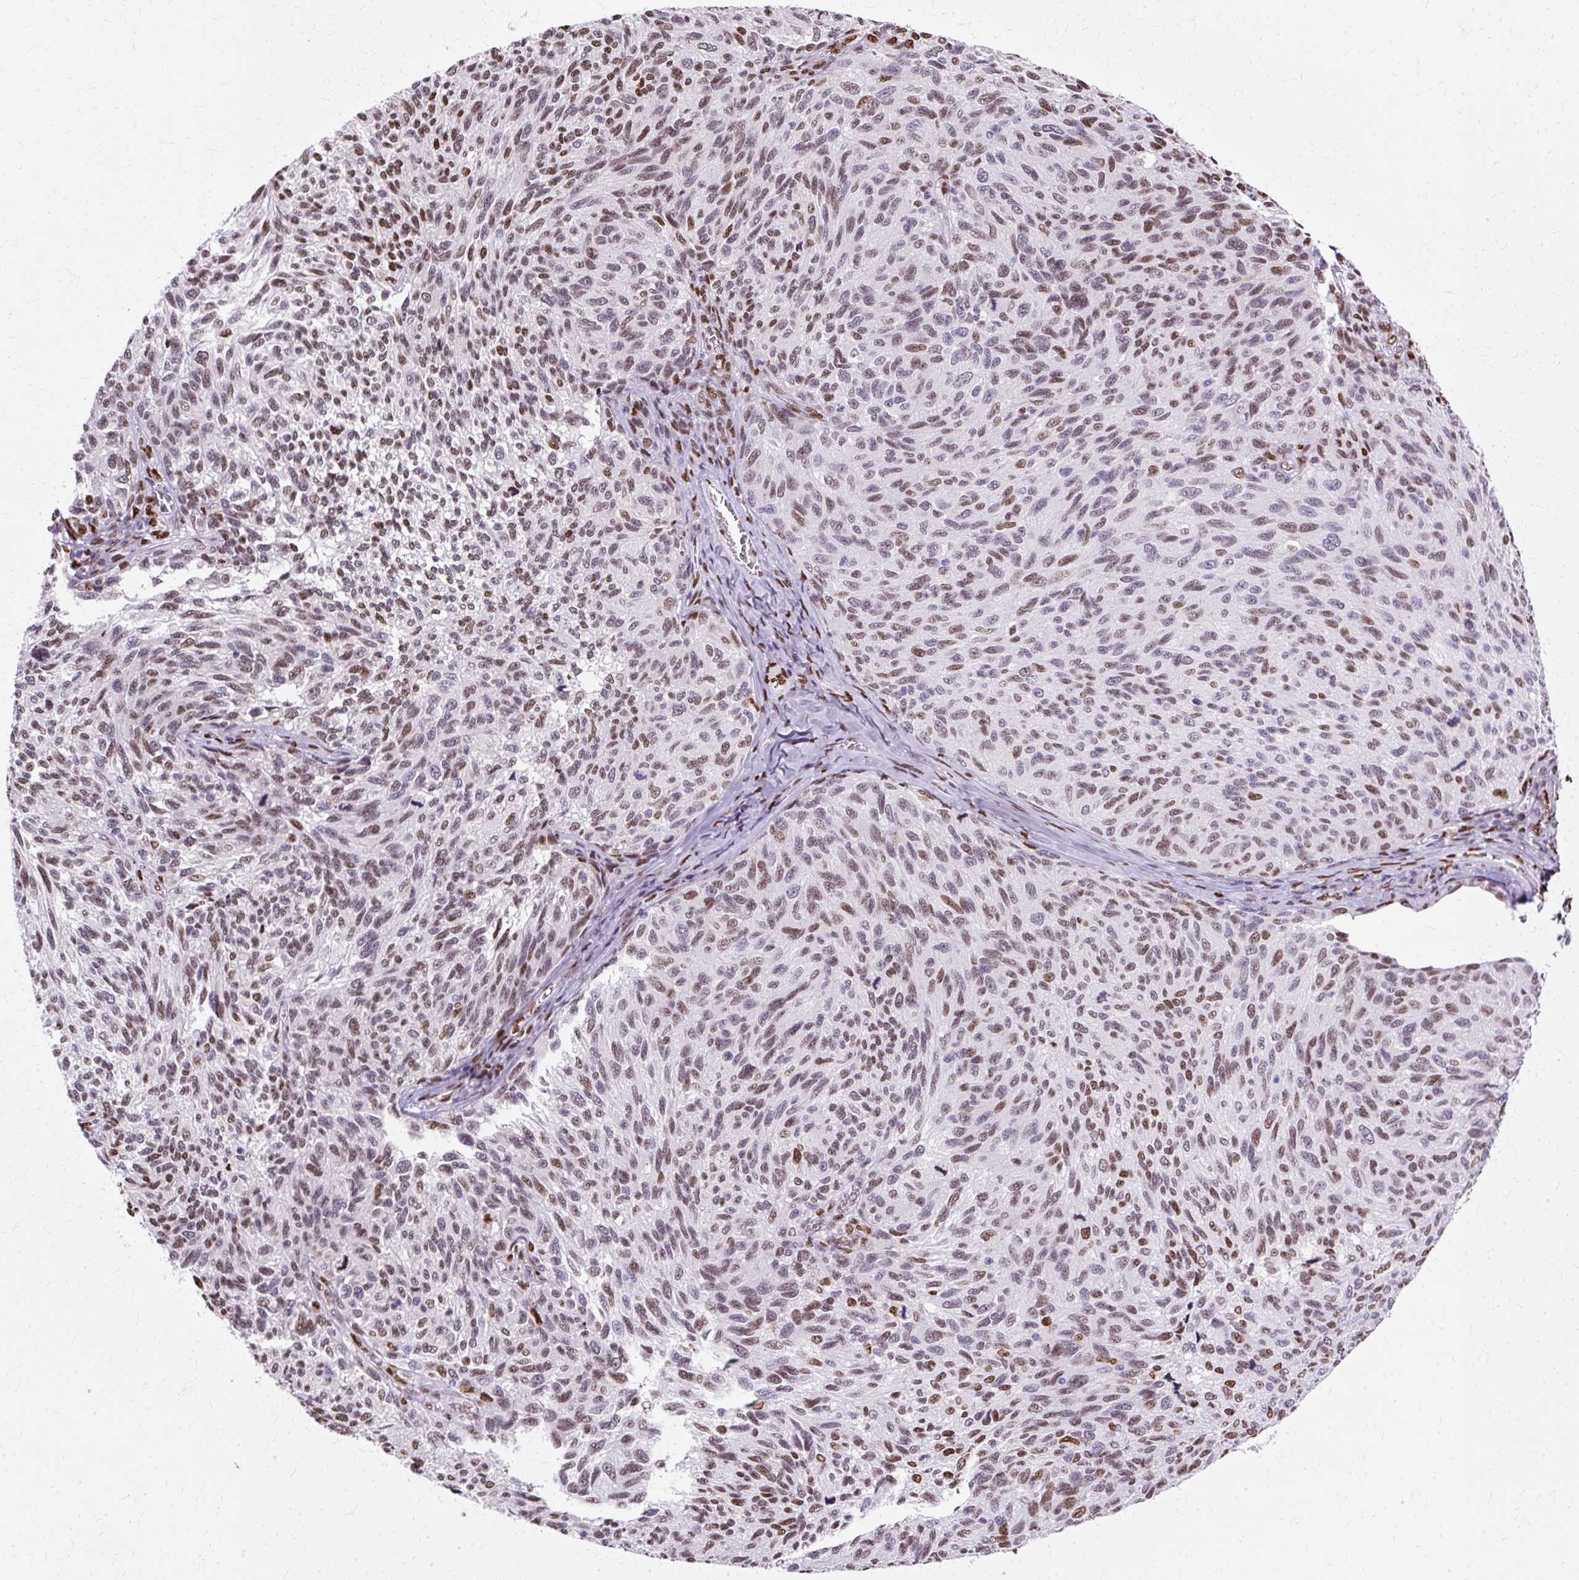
{"staining": {"intensity": "moderate", "quantity": ">75%", "location": "nuclear"}, "tissue": "melanoma", "cell_type": "Tumor cells", "image_type": "cancer", "snomed": [{"axis": "morphology", "description": "Malignant melanoma, NOS"}, {"axis": "topography", "description": "Skin"}], "caption": "This is an image of immunohistochemistry (IHC) staining of melanoma, which shows moderate expression in the nuclear of tumor cells.", "gene": "TMEM184C", "patient": {"sex": "female", "age": 73}}